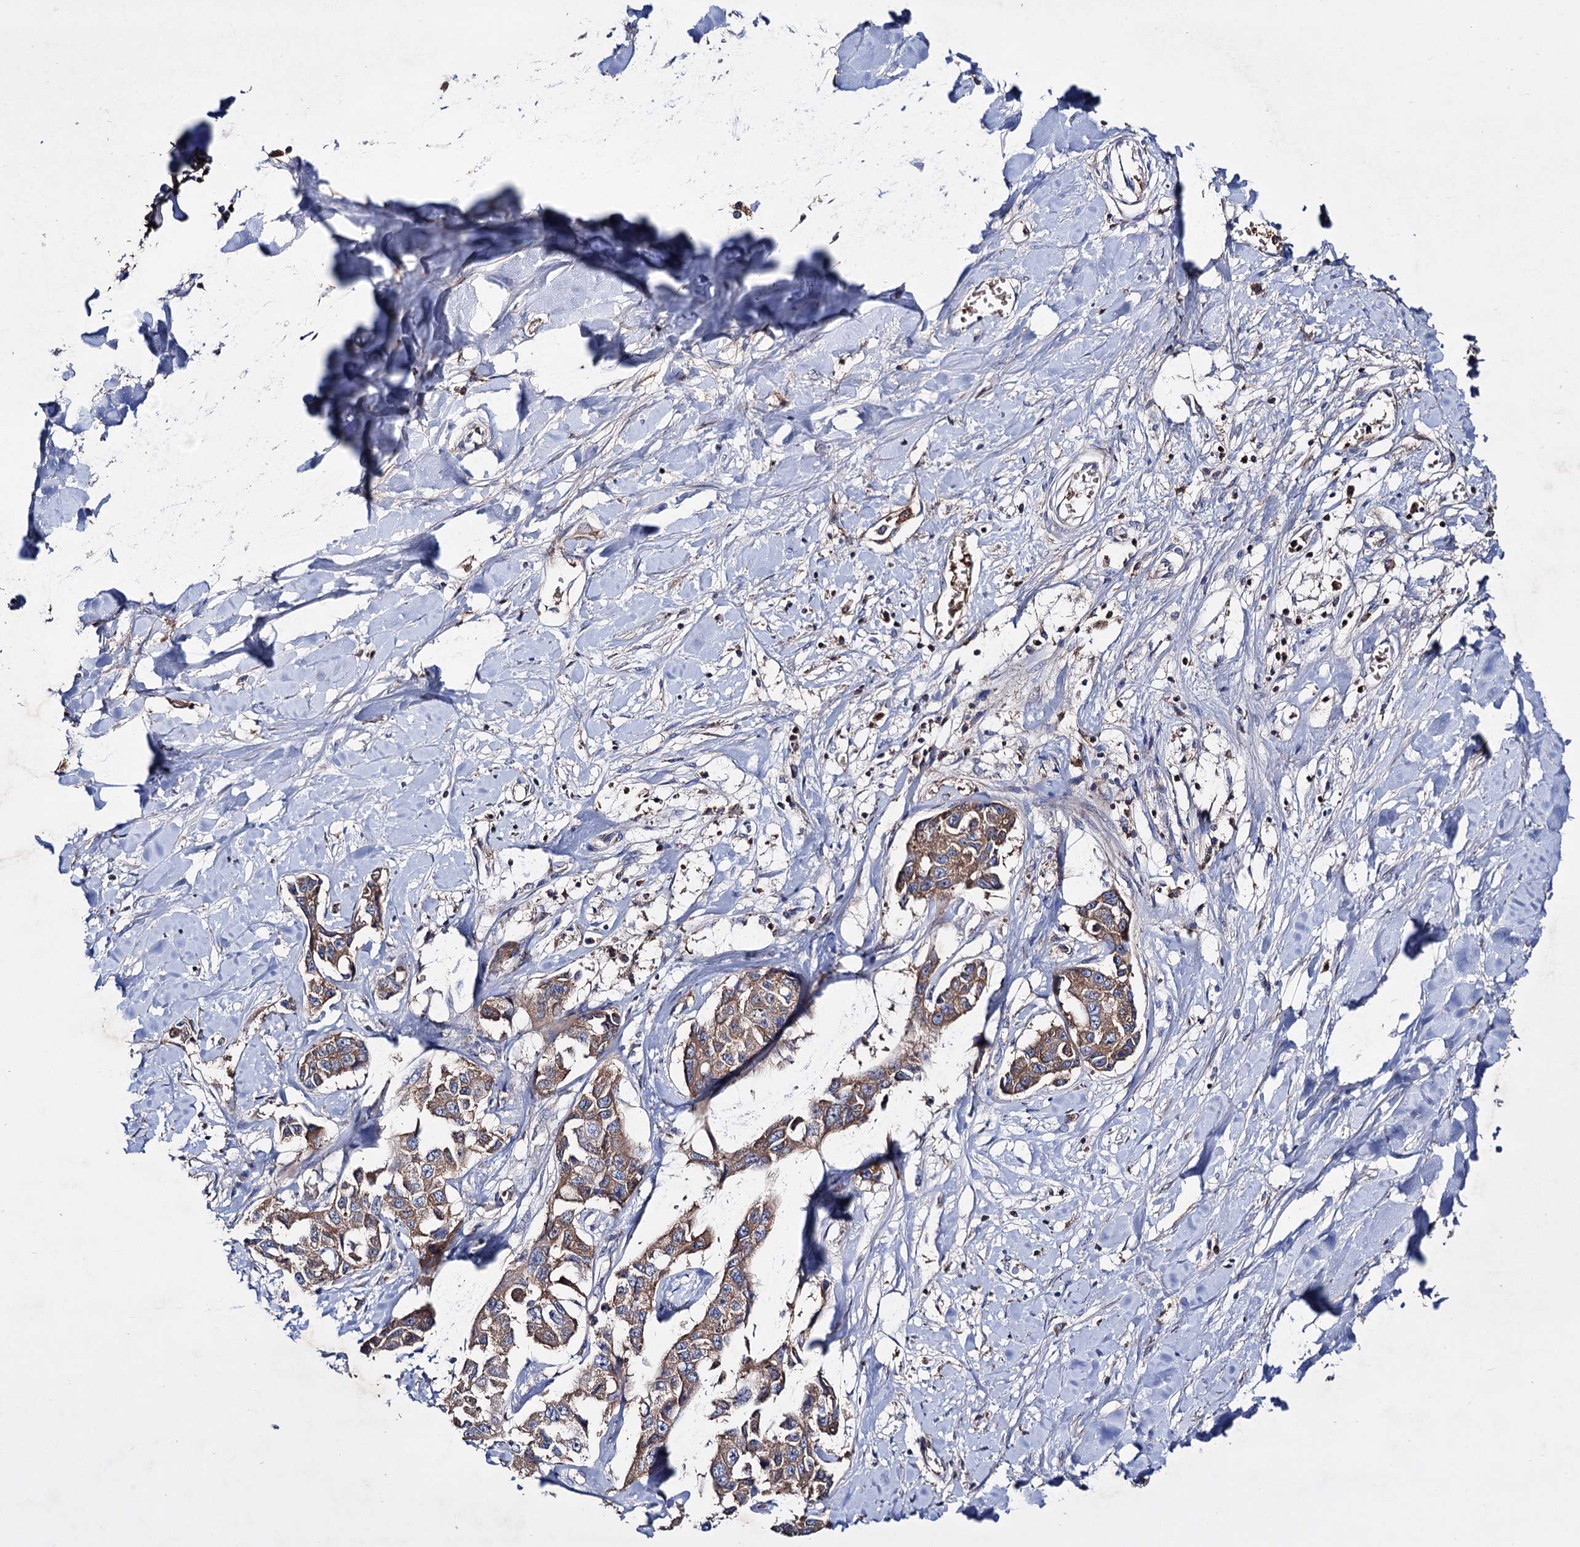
{"staining": {"intensity": "moderate", "quantity": ">75%", "location": "cytoplasmic/membranous"}, "tissue": "liver cancer", "cell_type": "Tumor cells", "image_type": "cancer", "snomed": [{"axis": "morphology", "description": "Cholangiocarcinoma"}, {"axis": "topography", "description": "Liver"}], "caption": "The histopathology image exhibits staining of liver cancer (cholangiocarcinoma), revealing moderate cytoplasmic/membranous protein expression (brown color) within tumor cells.", "gene": "CLPB", "patient": {"sex": "male", "age": 59}}